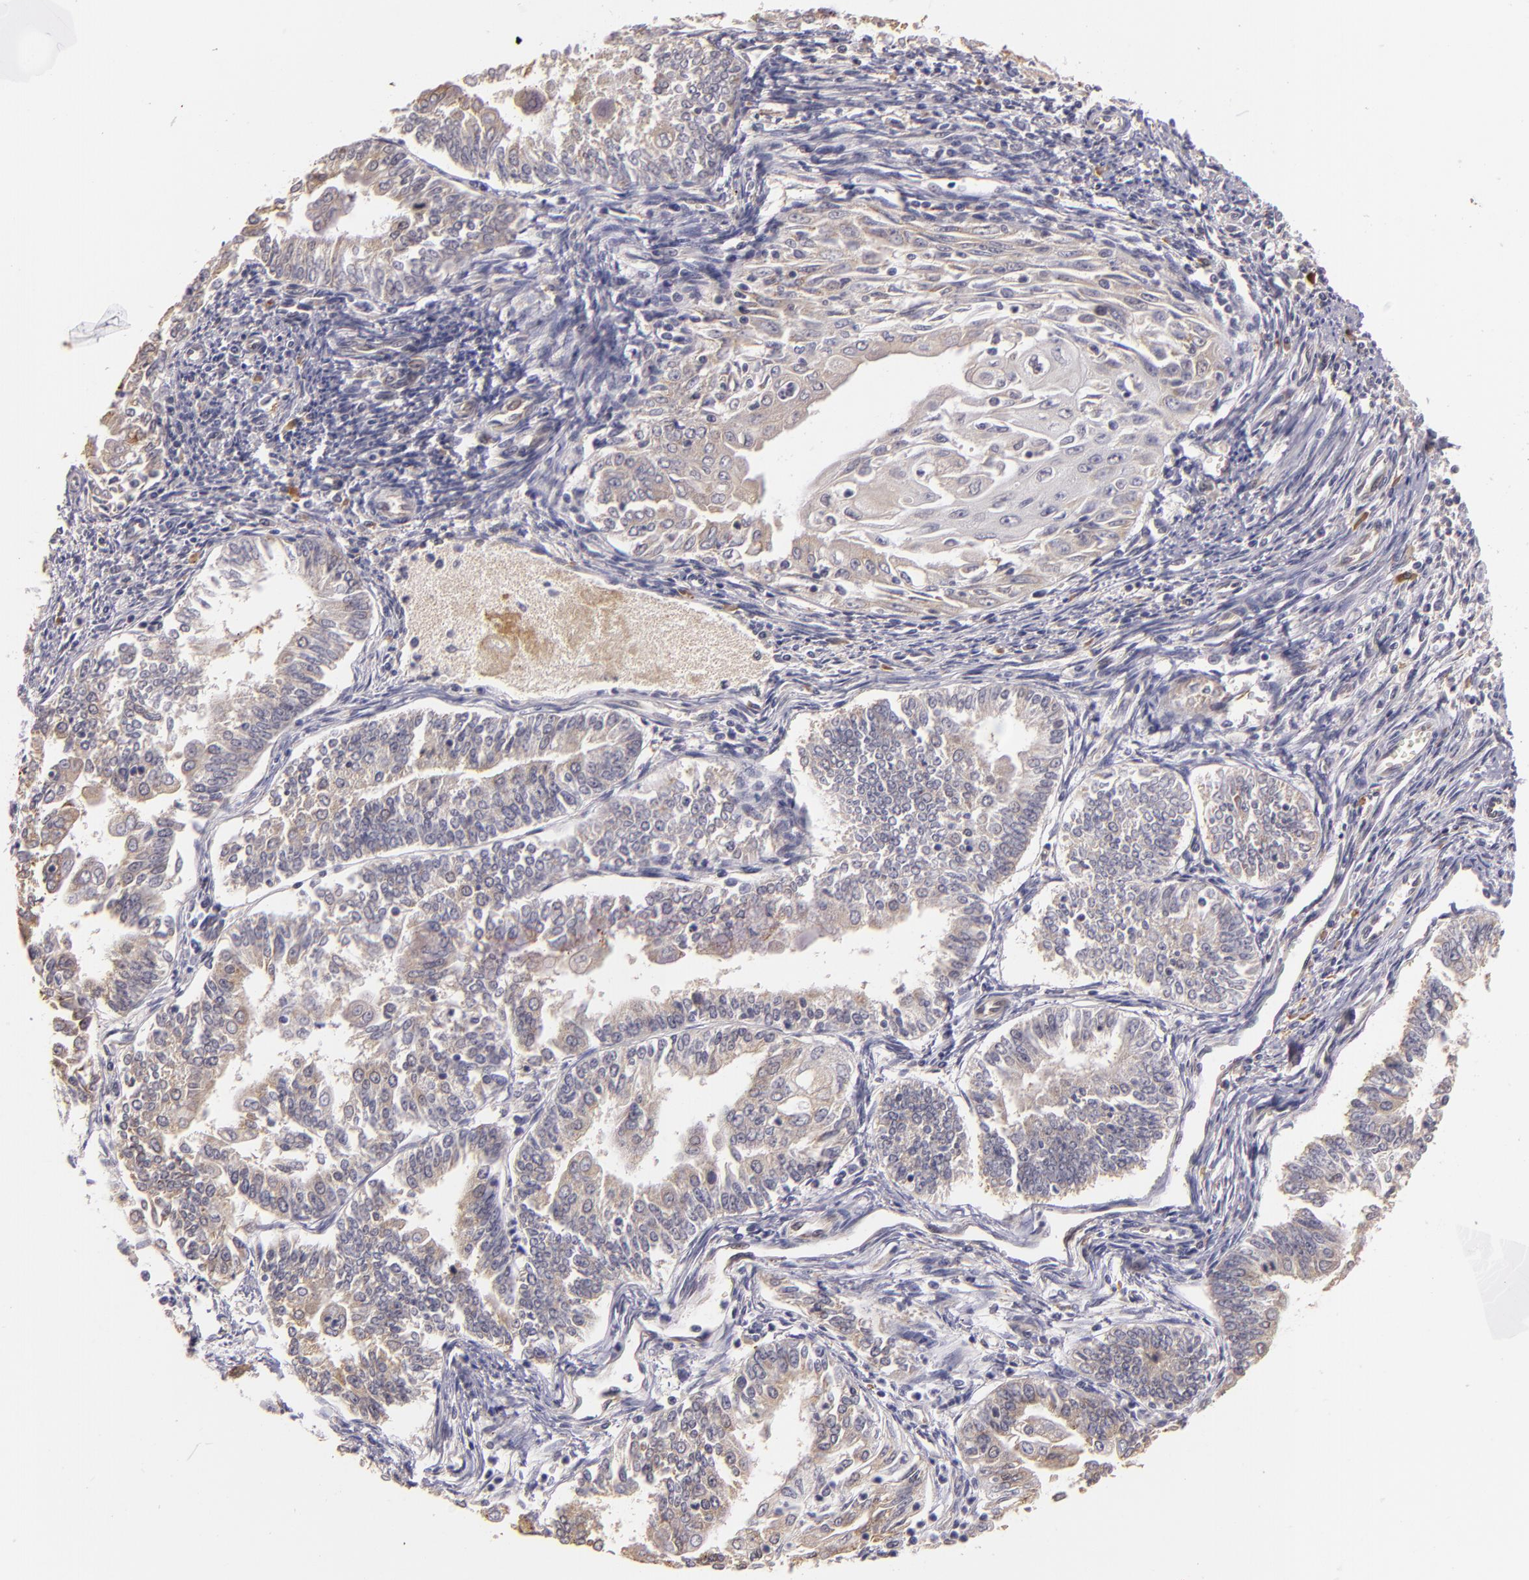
{"staining": {"intensity": "weak", "quantity": "<25%", "location": "cytoplasmic/membranous"}, "tissue": "endometrial cancer", "cell_type": "Tumor cells", "image_type": "cancer", "snomed": [{"axis": "morphology", "description": "Adenocarcinoma, NOS"}, {"axis": "topography", "description": "Endometrium"}], "caption": "There is no significant positivity in tumor cells of endometrial cancer.", "gene": "SYTL4", "patient": {"sex": "female", "age": 75}}